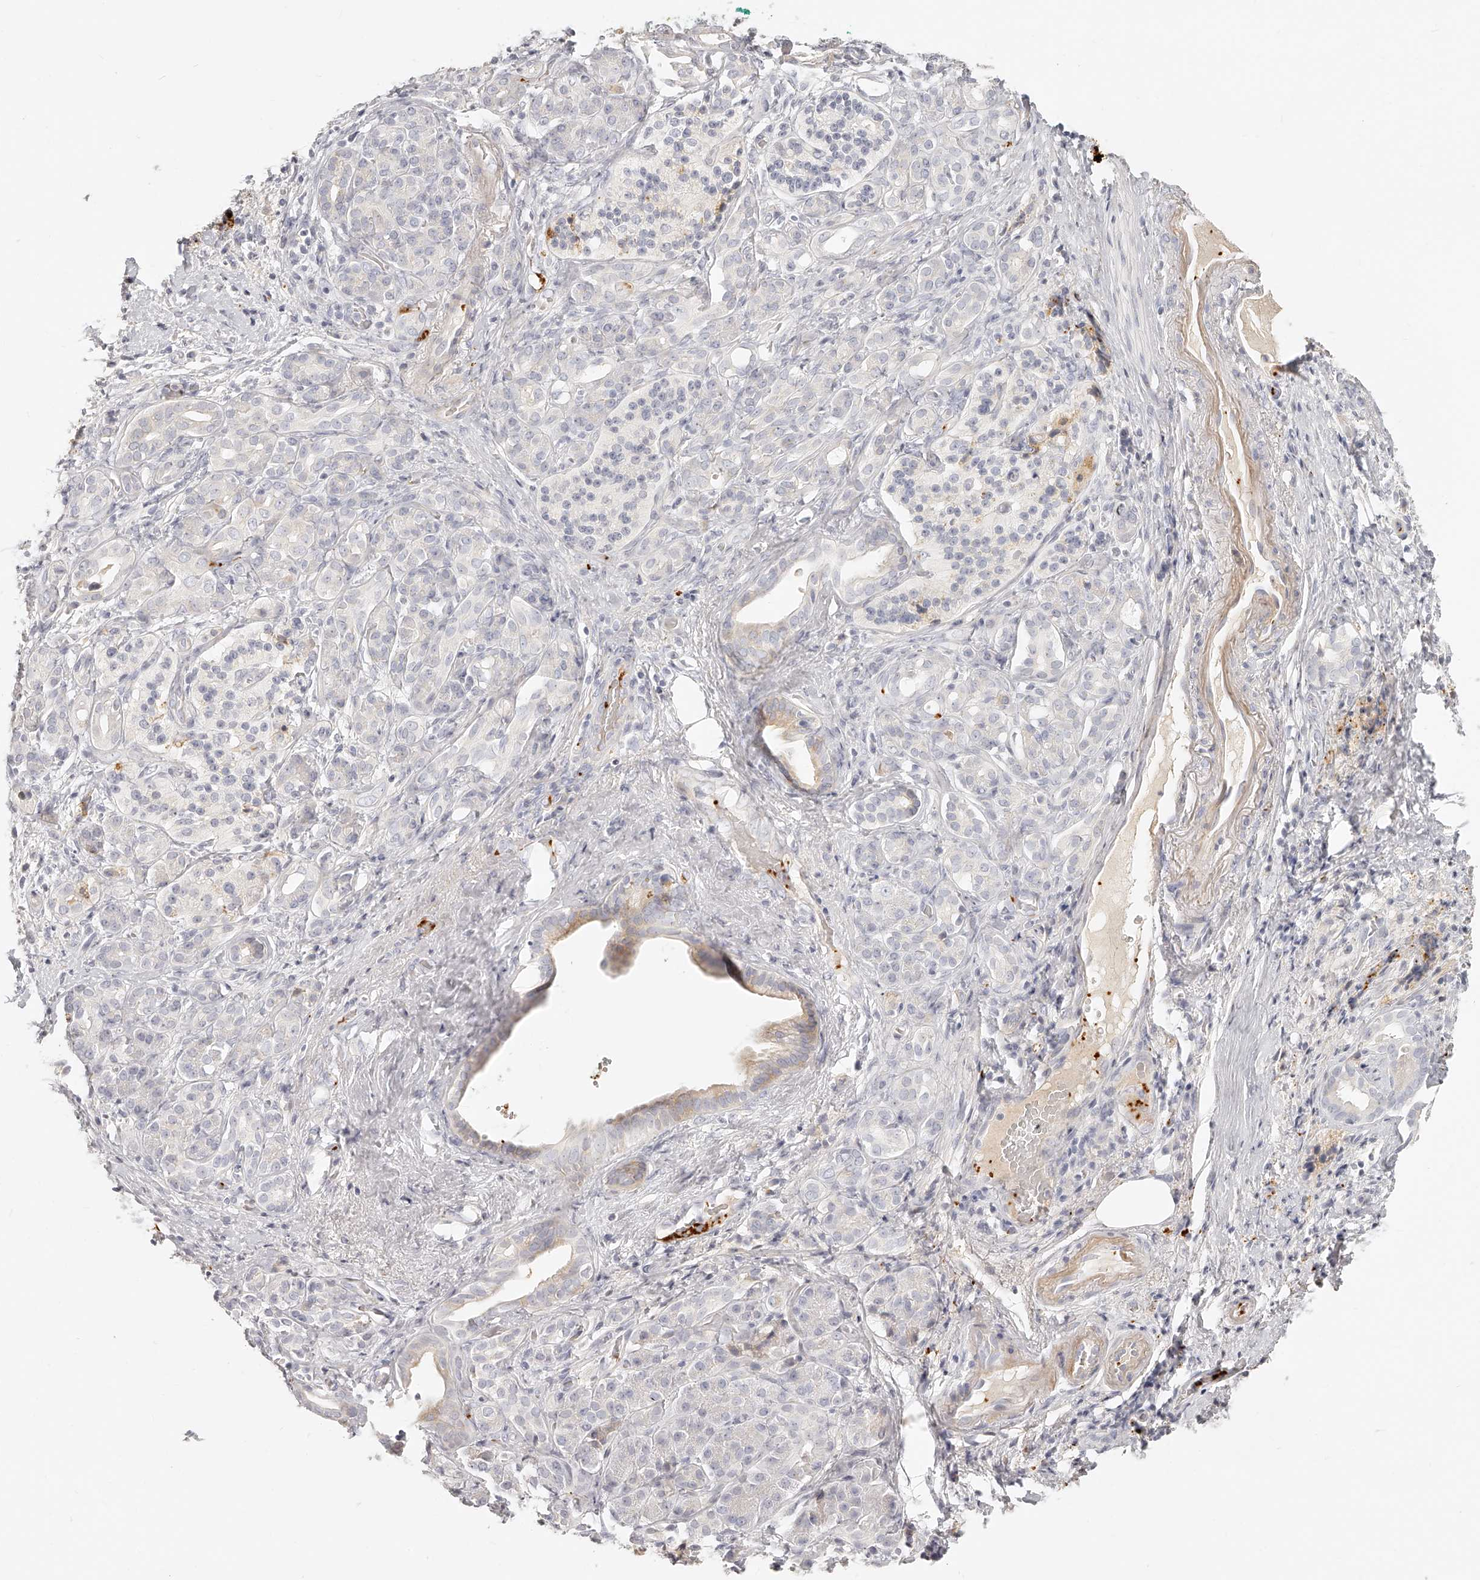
{"staining": {"intensity": "weak", "quantity": "<25%", "location": "cytoplasmic/membranous"}, "tissue": "pancreatic cancer", "cell_type": "Tumor cells", "image_type": "cancer", "snomed": [{"axis": "morphology", "description": "Adenocarcinoma, NOS"}, {"axis": "topography", "description": "Pancreas"}], "caption": "Human pancreatic cancer stained for a protein using immunohistochemistry reveals no expression in tumor cells.", "gene": "ITGB3", "patient": {"sex": "male", "age": 78}}